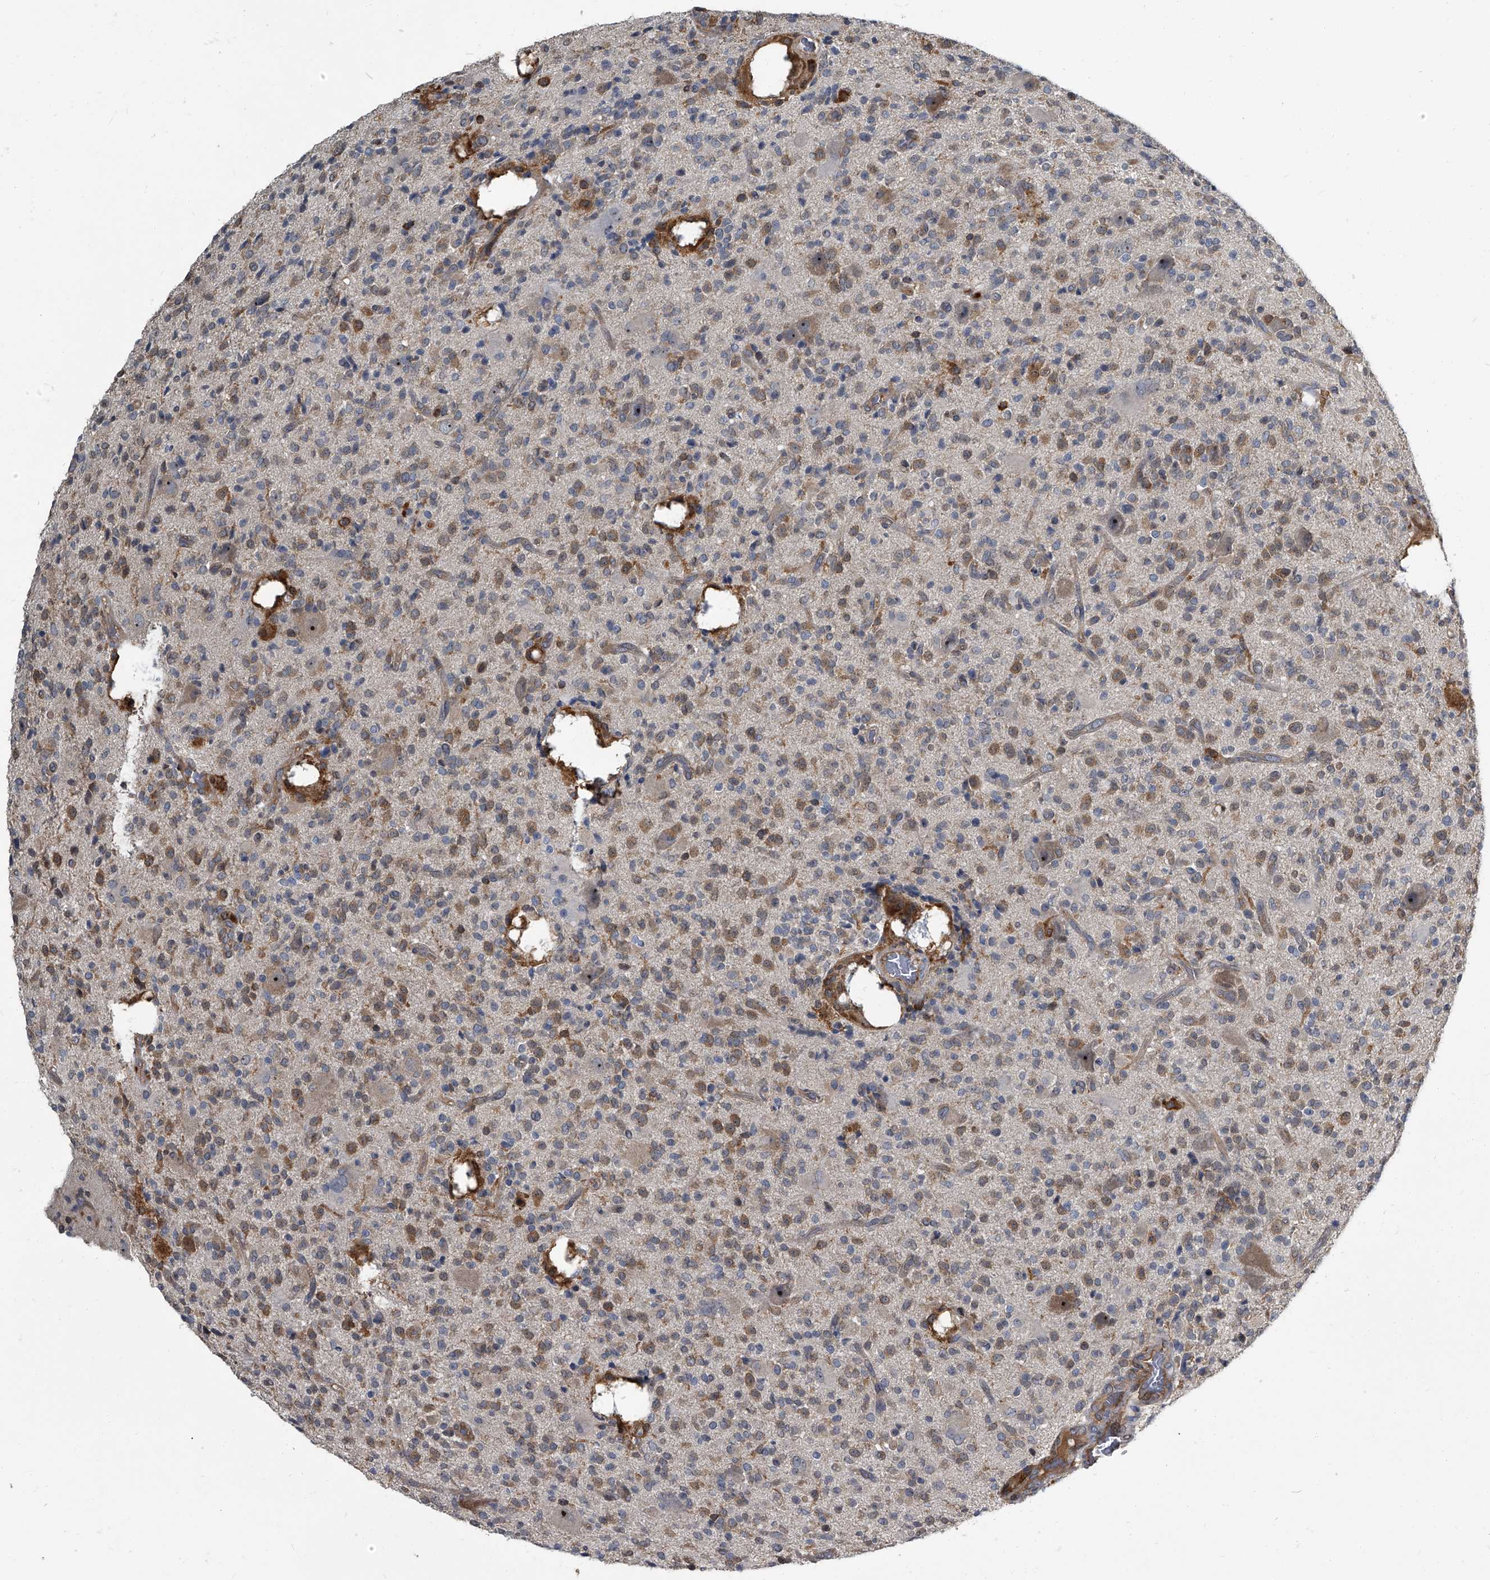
{"staining": {"intensity": "moderate", "quantity": ">75%", "location": "cytoplasmic/membranous"}, "tissue": "glioma", "cell_type": "Tumor cells", "image_type": "cancer", "snomed": [{"axis": "morphology", "description": "Glioma, malignant, High grade"}, {"axis": "topography", "description": "Brain"}], "caption": "Moderate cytoplasmic/membranous staining is identified in approximately >75% of tumor cells in glioma. Nuclei are stained in blue.", "gene": "CDV3", "patient": {"sex": "male", "age": 34}}